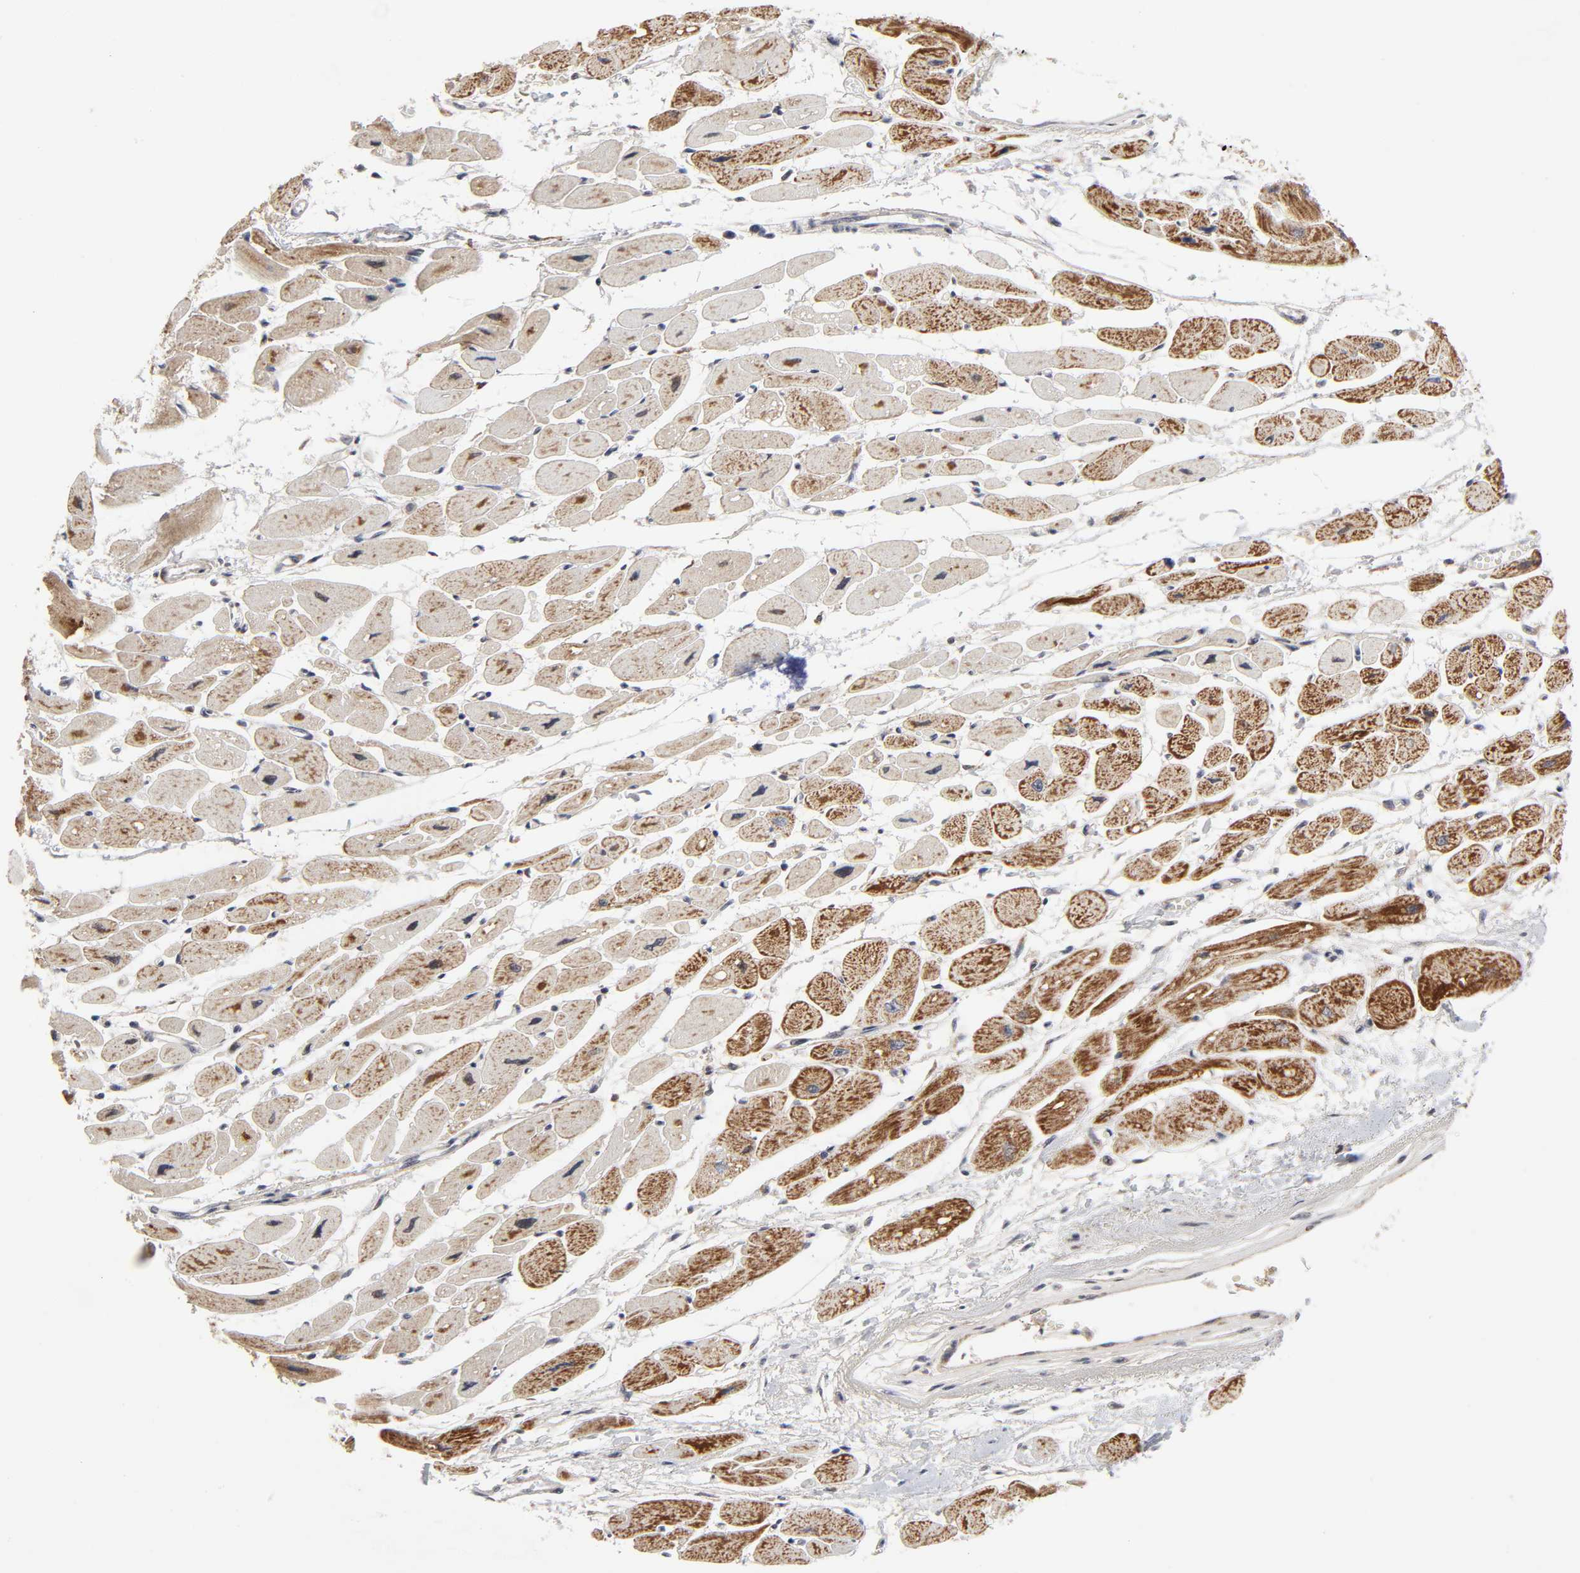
{"staining": {"intensity": "moderate", "quantity": "25%-75%", "location": "cytoplasmic/membranous,nuclear"}, "tissue": "heart muscle", "cell_type": "Cardiomyocytes", "image_type": "normal", "snomed": [{"axis": "morphology", "description": "Normal tissue, NOS"}, {"axis": "topography", "description": "Heart"}], "caption": "Heart muscle was stained to show a protein in brown. There is medium levels of moderate cytoplasmic/membranous,nuclear staining in approximately 25%-75% of cardiomyocytes.", "gene": "AUH", "patient": {"sex": "female", "age": 54}}